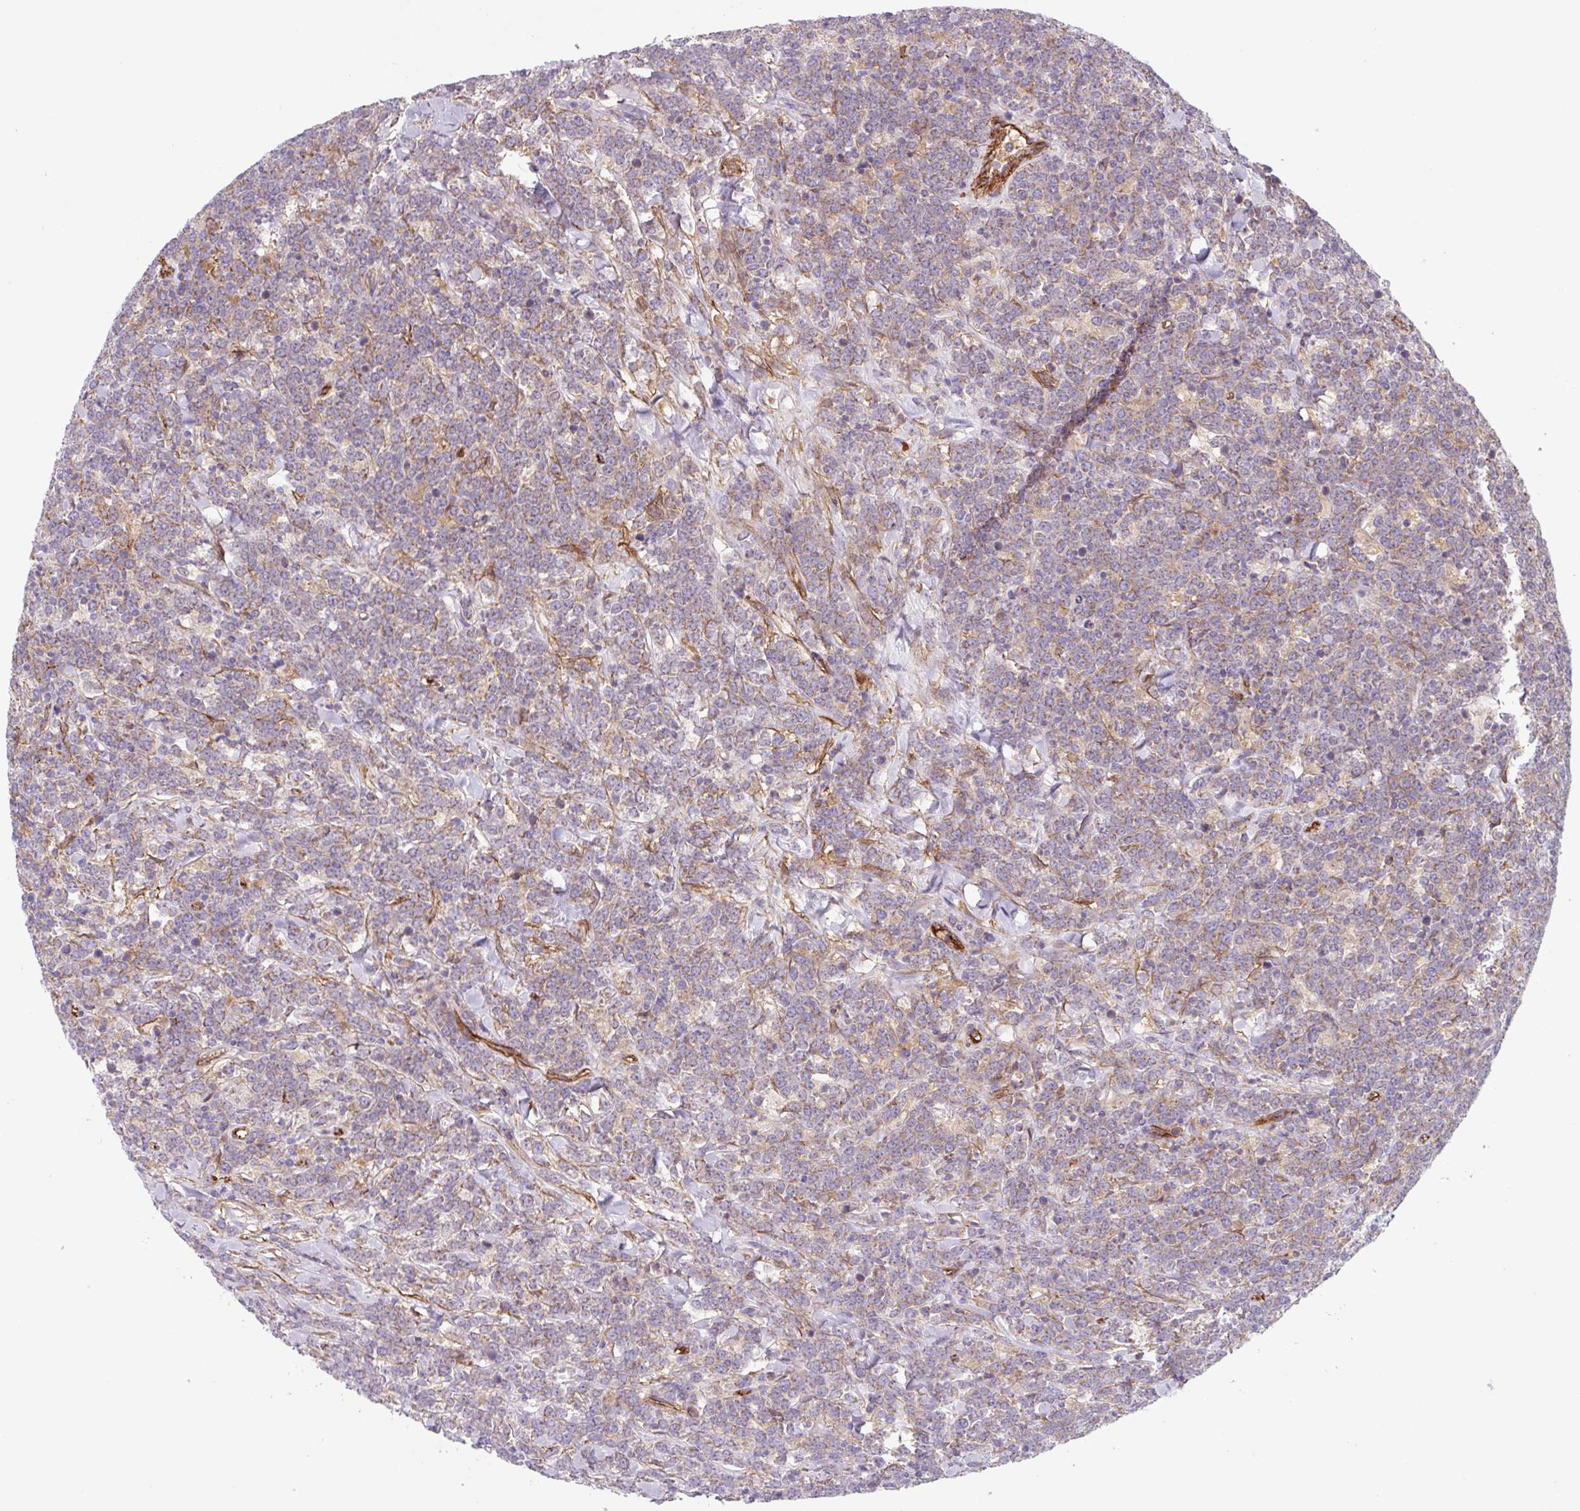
{"staining": {"intensity": "weak", "quantity": ">75%", "location": "cytoplasmic/membranous"}, "tissue": "lymphoma", "cell_type": "Tumor cells", "image_type": "cancer", "snomed": [{"axis": "morphology", "description": "Malignant lymphoma, non-Hodgkin's type, High grade"}, {"axis": "topography", "description": "Small intestine"}], "caption": "Lymphoma stained with DAB immunohistochemistry exhibits low levels of weak cytoplasmic/membranous staining in about >75% of tumor cells.", "gene": "DHFR2", "patient": {"sex": "male", "age": 8}}